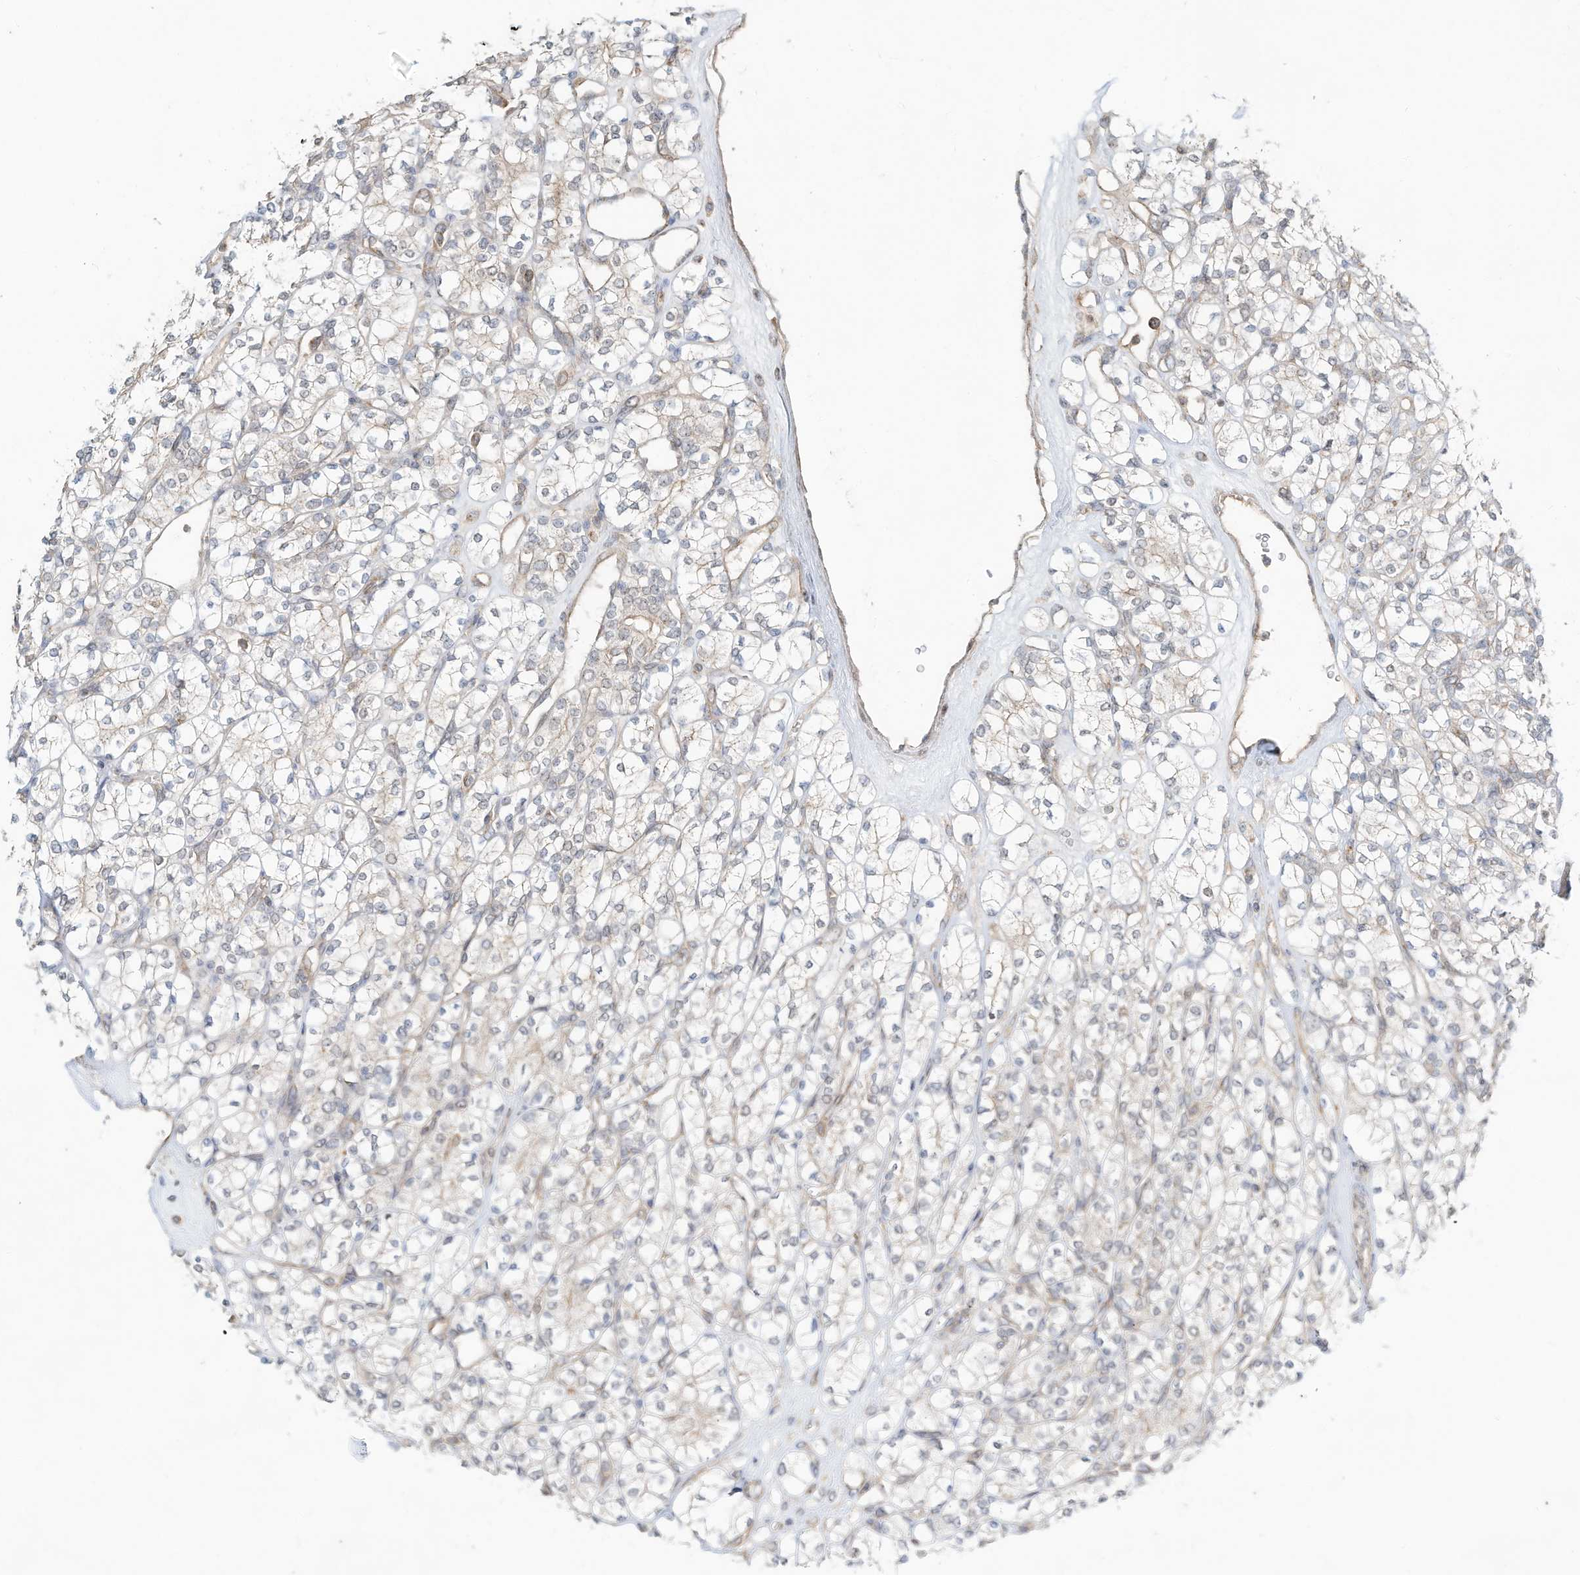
{"staining": {"intensity": "weak", "quantity": "<25%", "location": "cytoplasmic/membranous"}, "tissue": "renal cancer", "cell_type": "Tumor cells", "image_type": "cancer", "snomed": [{"axis": "morphology", "description": "Adenocarcinoma, NOS"}, {"axis": "topography", "description": "Kidney"}], "caption": "An image of human renal cancer (adenocarcinoma) is negative for staining in tumor cells. (Brightfield microscopy of DAB (3,3'-diaminobenzidine) IHC at high magnification).", "gene": "CUX1", "patient": {"sex": "male", "age": 77}}